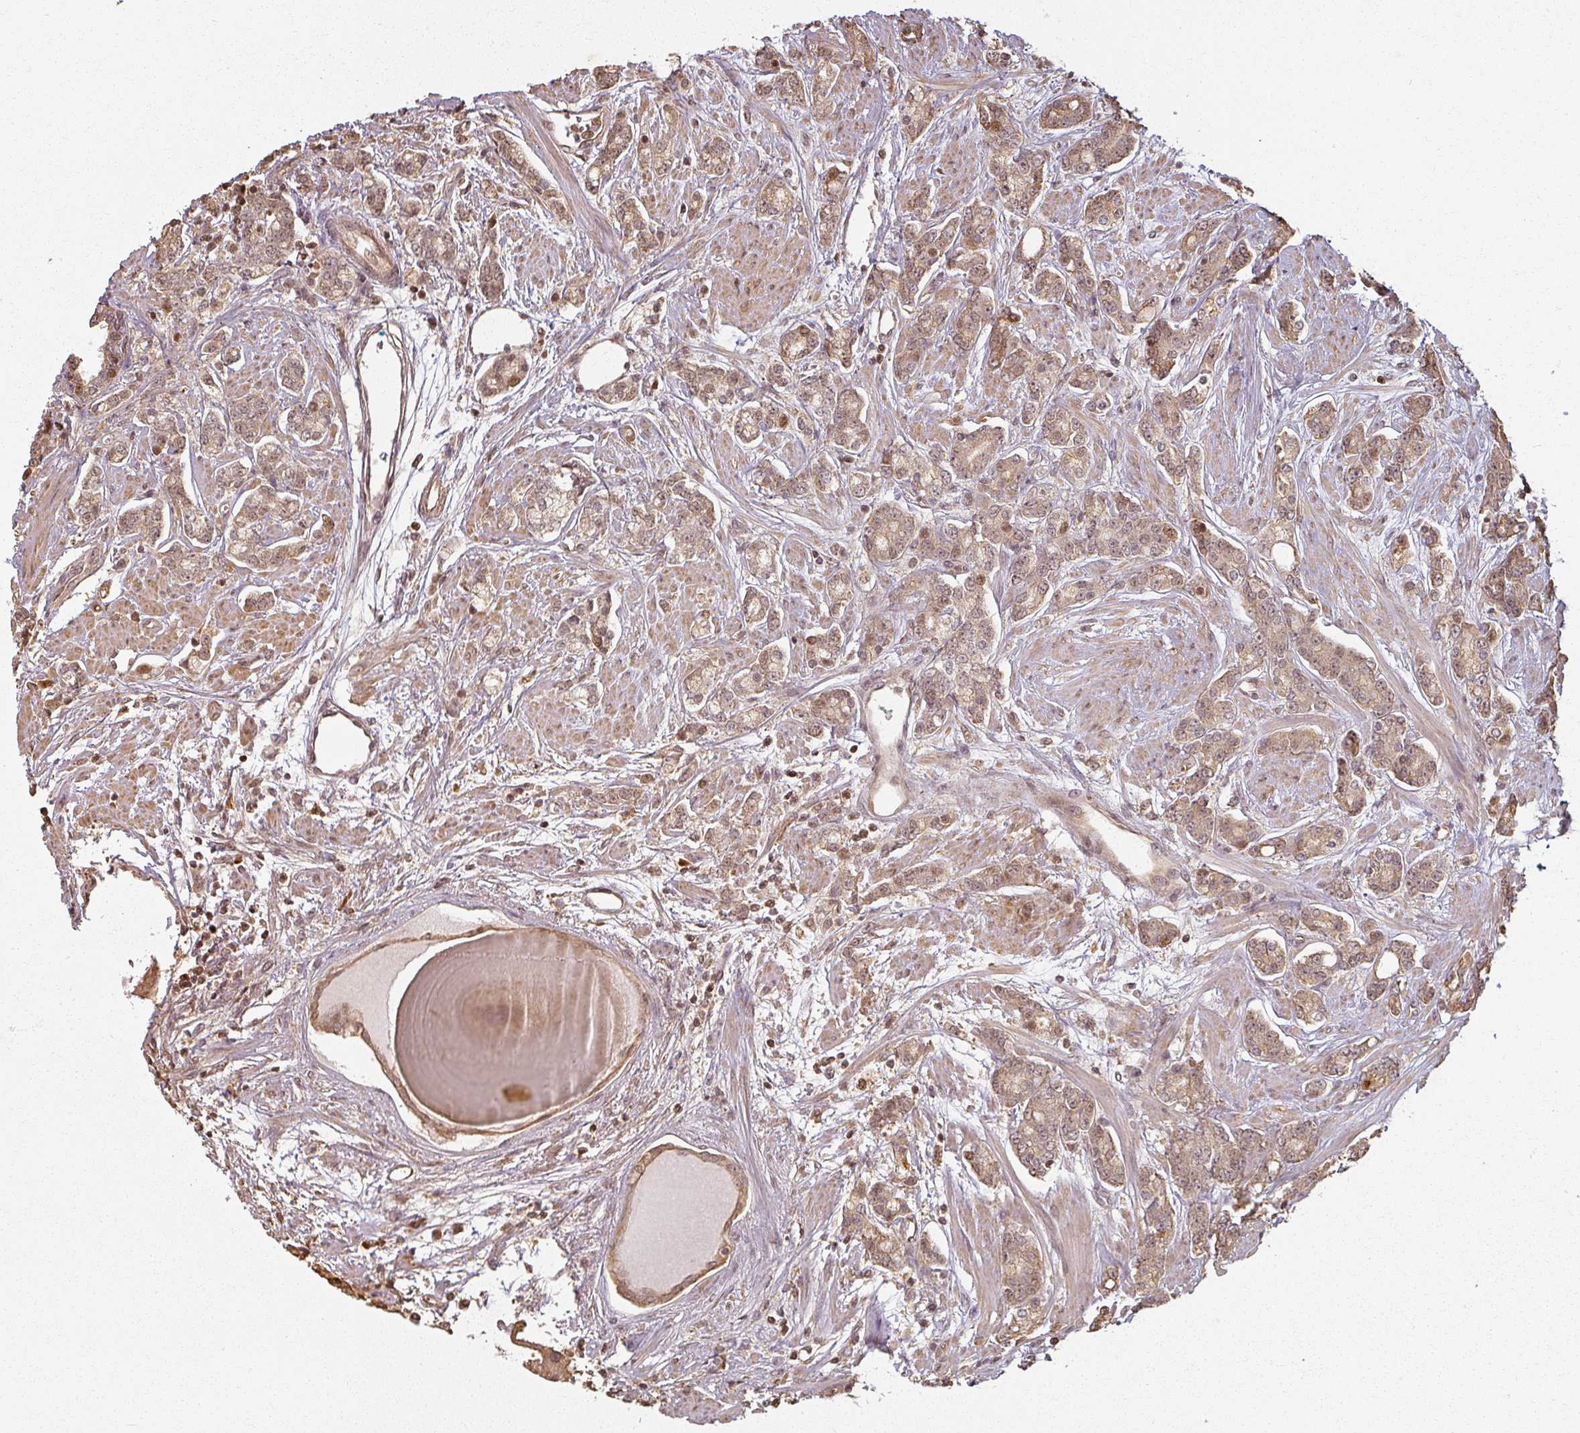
{"staining": {"intensity": "moderate", "quantity": ">75%", "location": "cytoplasmic/membranous,nuclear"}, "tissue": "prostate cancer", "cell_type": "Tumor cells", "image_type": "cancer", "snomed": [{"axis": "morphology", "description": "Adenocarcinoma, High grade"}, {"axis": "topography", "description": "Prostate"}], "caption": "Protein analysis of prostate cancer tissue demonstrates moderate cytoplasmic/membranous and nuclear expression in about >75% of tumor cells. Using DAB (3,3'-diaminobenzidine) (brown) and hematoxylin (blue) stains, captured at high magnification using brightfield microscopy.", "gene": "MED19", "patient": {"sex": "male", "age": 62}}